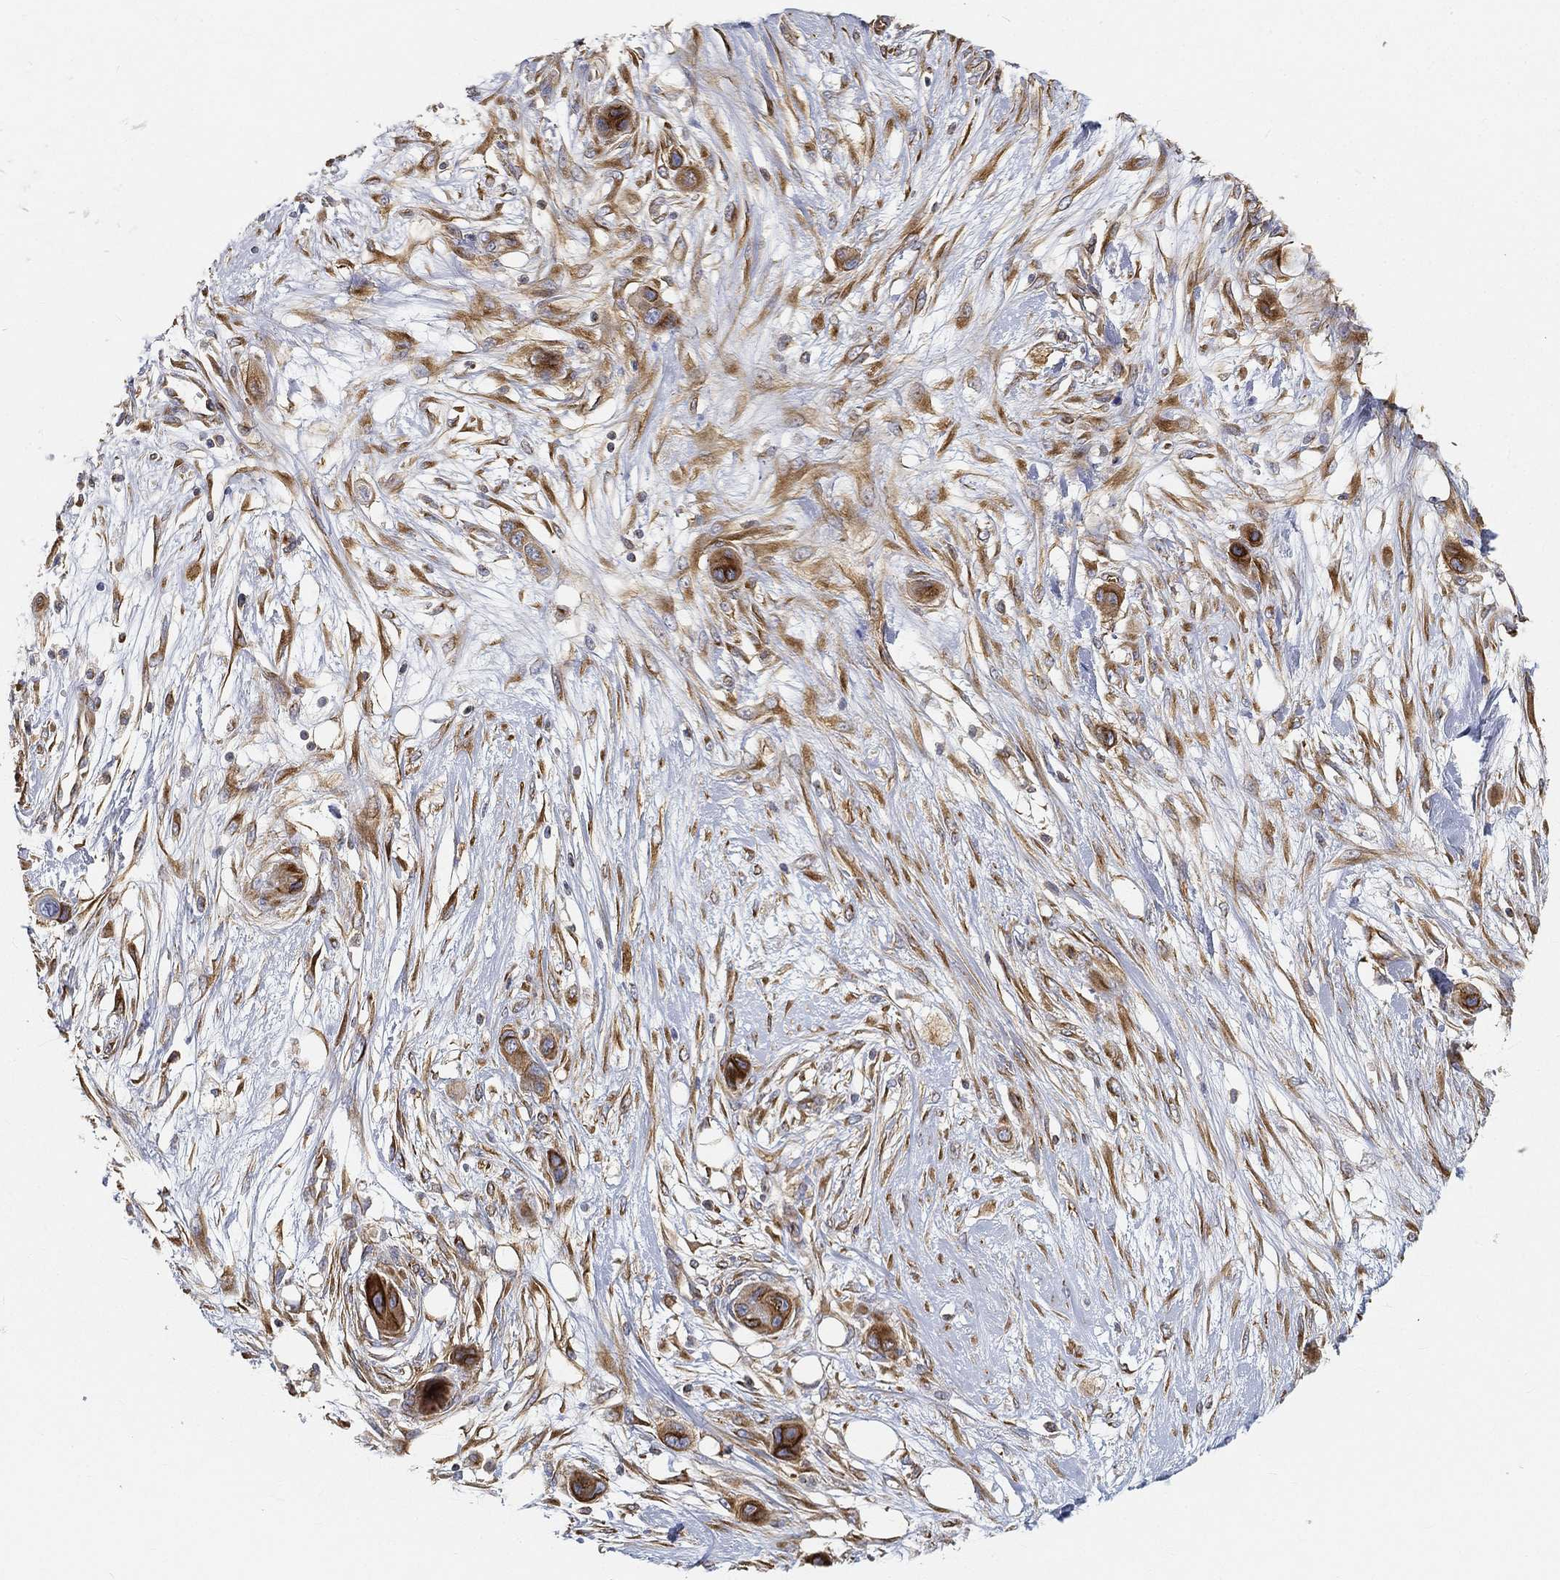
{"staining": {"intensity": "strong", "quantity": "25%-75%", "location": "cytoplasmic/membranous"}, "tissue": "skin cancer", "cell_type": "Tumor cells", "image_type": "cancer", "snomed": [{"axis": "morphology", "description": "Squamous cell carcinoma, NOS"}, {"axis": "topography", "description": "Skin"}], "caption": "Skin cancer tissue displays strong cytoplasmic/membranous staining in about 25%-75% of tumor cells (DAB = brown stain, brightfield microscopy at high magnification).", "gene": "TMEM25", "patient": {"sex": "male", "age": 79}}